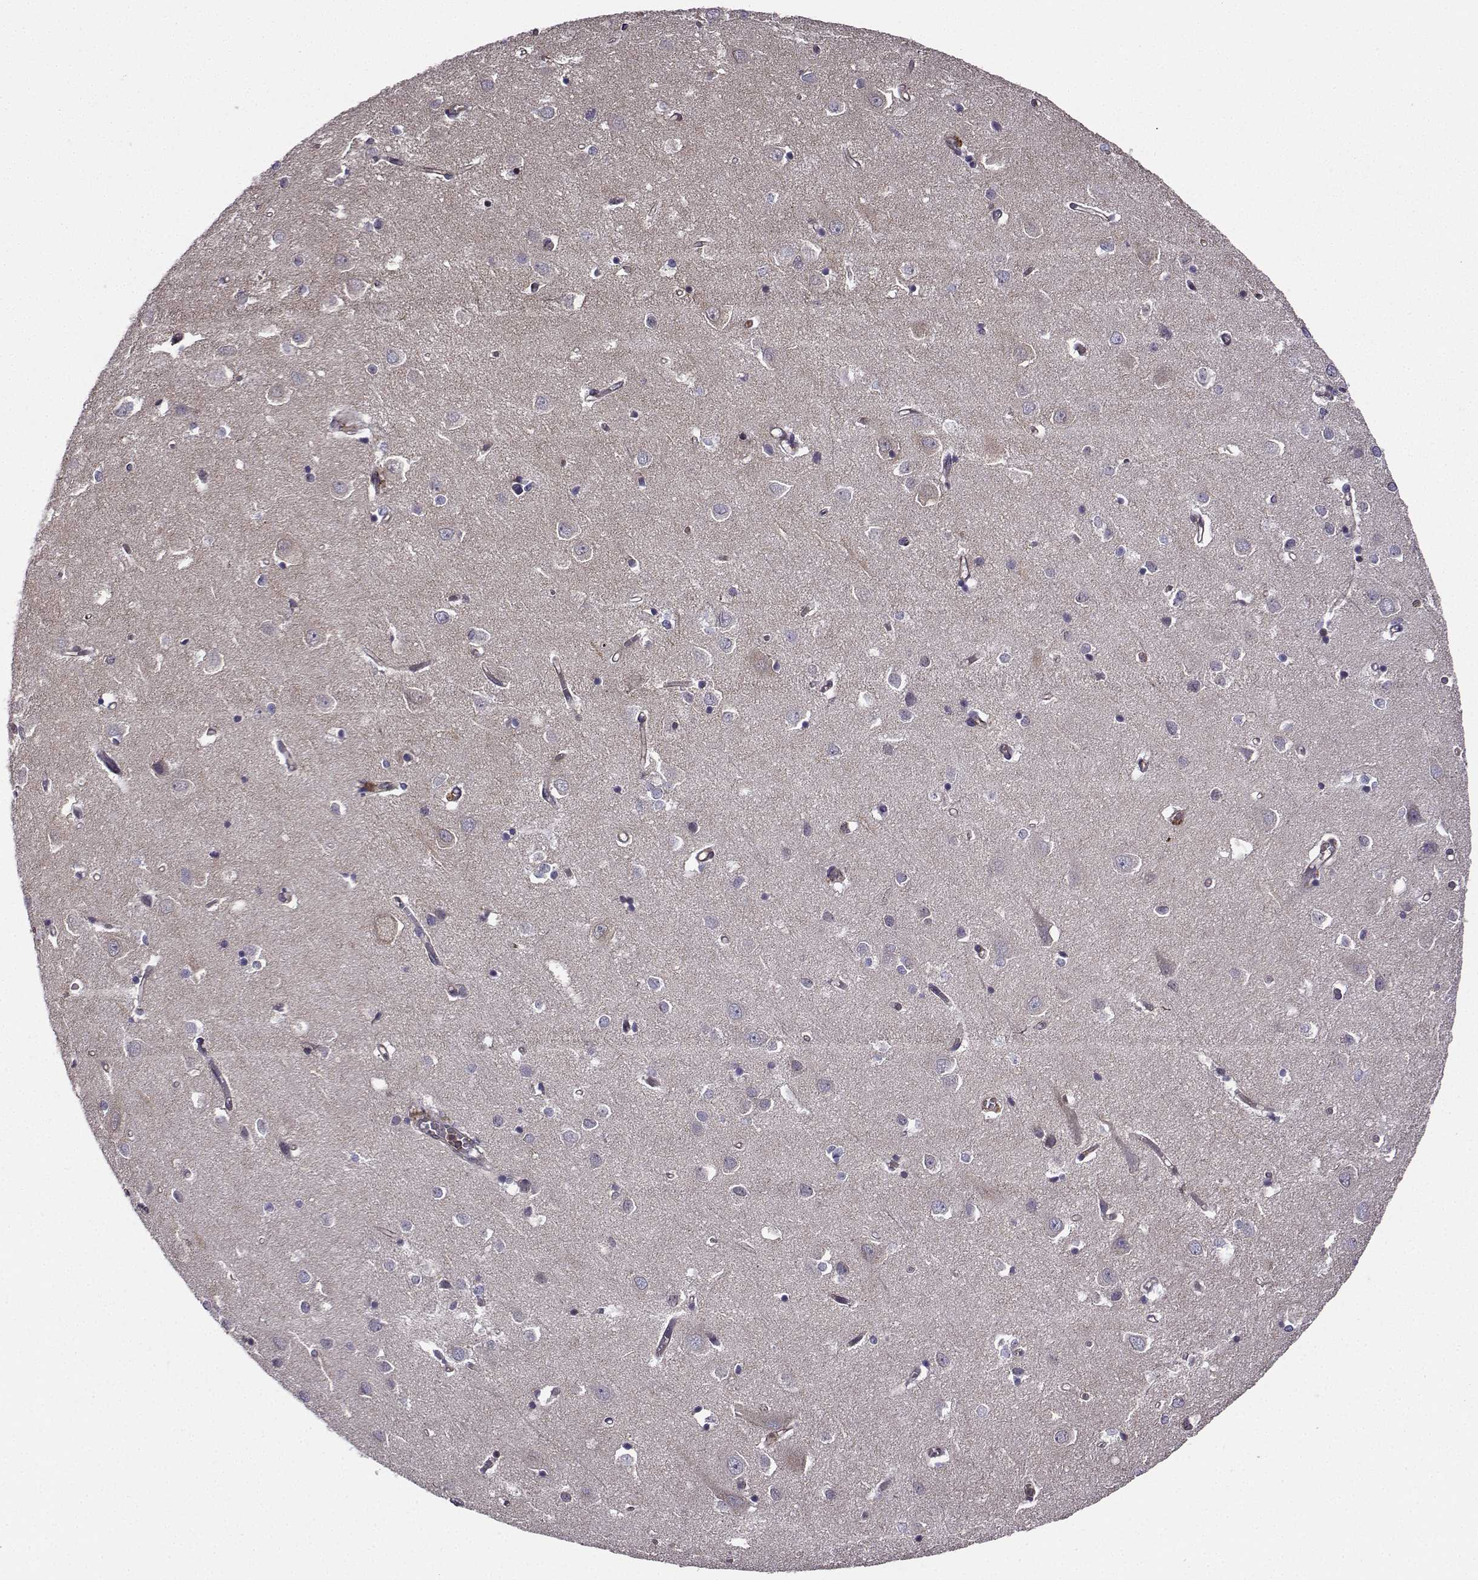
{"staining": {"intensity": "negative", "quantity": "none", "location": "none"}, "tissue": "cerebral cortex", "cell_type": "Endothelial cells", "image_type": "normal", "snomed": [{"axis": "morphology", "description": "Normal tissue, NOS"}, {"axis": "topography", "description": "Cerebral cortex"}], "caption": "This image is of unremarkable cerebral cortex stained with immunohistochemistry to label a protein in brown with the nuclei are counter-stained blue. There is no positivity in endothelial cells. (DAB (3,3'-diaminobenzidine) immunohistochemistry (IHC) visualized using brightfield microscopy, high magnification).", "gene": "ITGB8", "patient": {"sex": "male", "age": 70}}